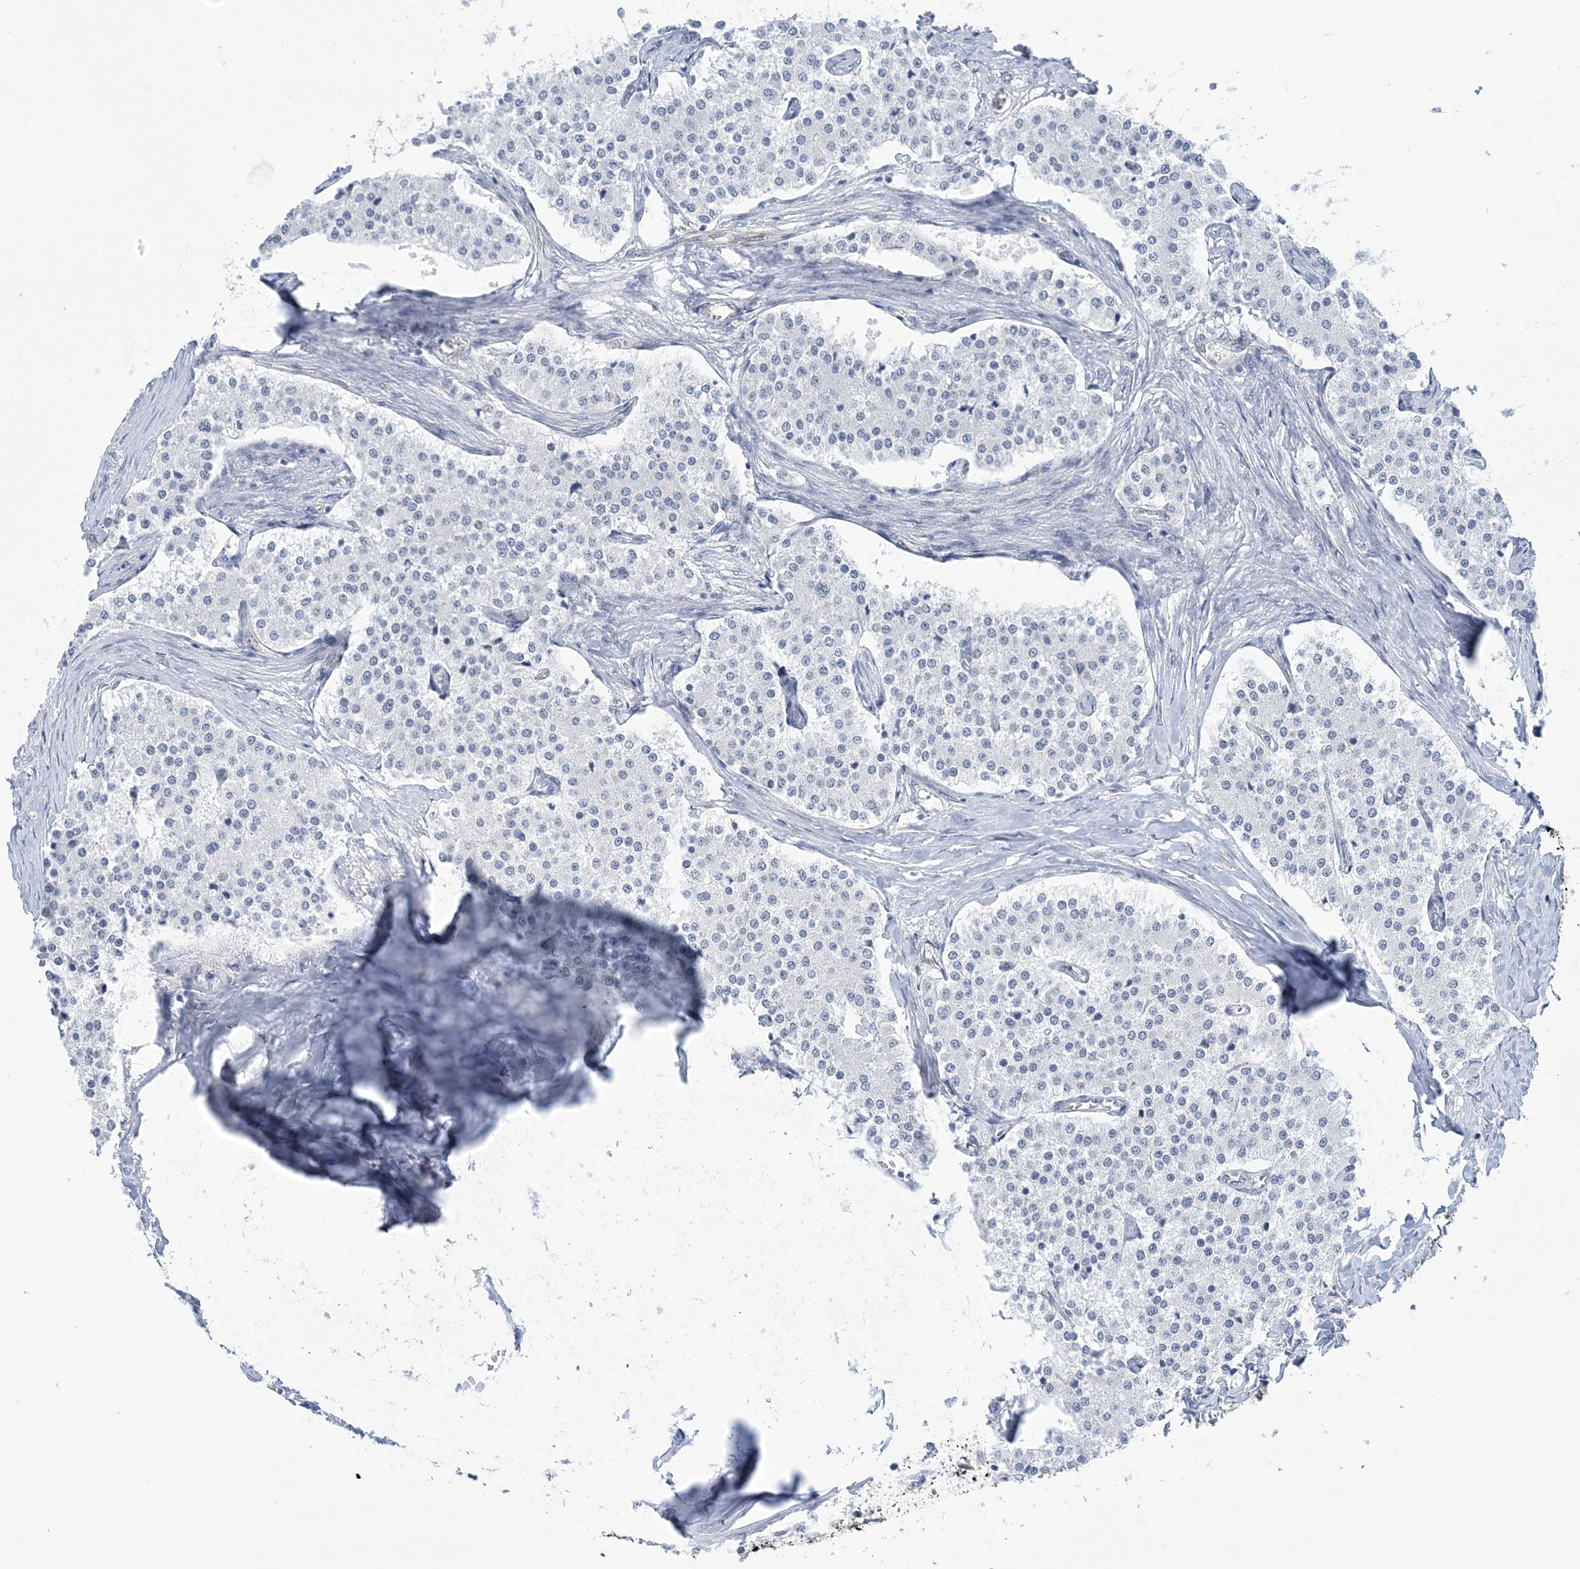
{"staining": {"intensity": "negative", "quantity": "none", "location": "none"}, "tissue": "carcinoid", "cell_type": "Tumor cells", "image_type": "cancer", "snomed": [{"axis": "morphology", "description": "Carcinoid, malignant, NOS"}, {"axis": "topography", "description": "Colon"}], "caption": "Carcinoid was stained to show a protein in brown. There is no significant expression in tumor cells.", "gene": "PLEKHG4B", "patient": {"sex": "female", "age": 52}}